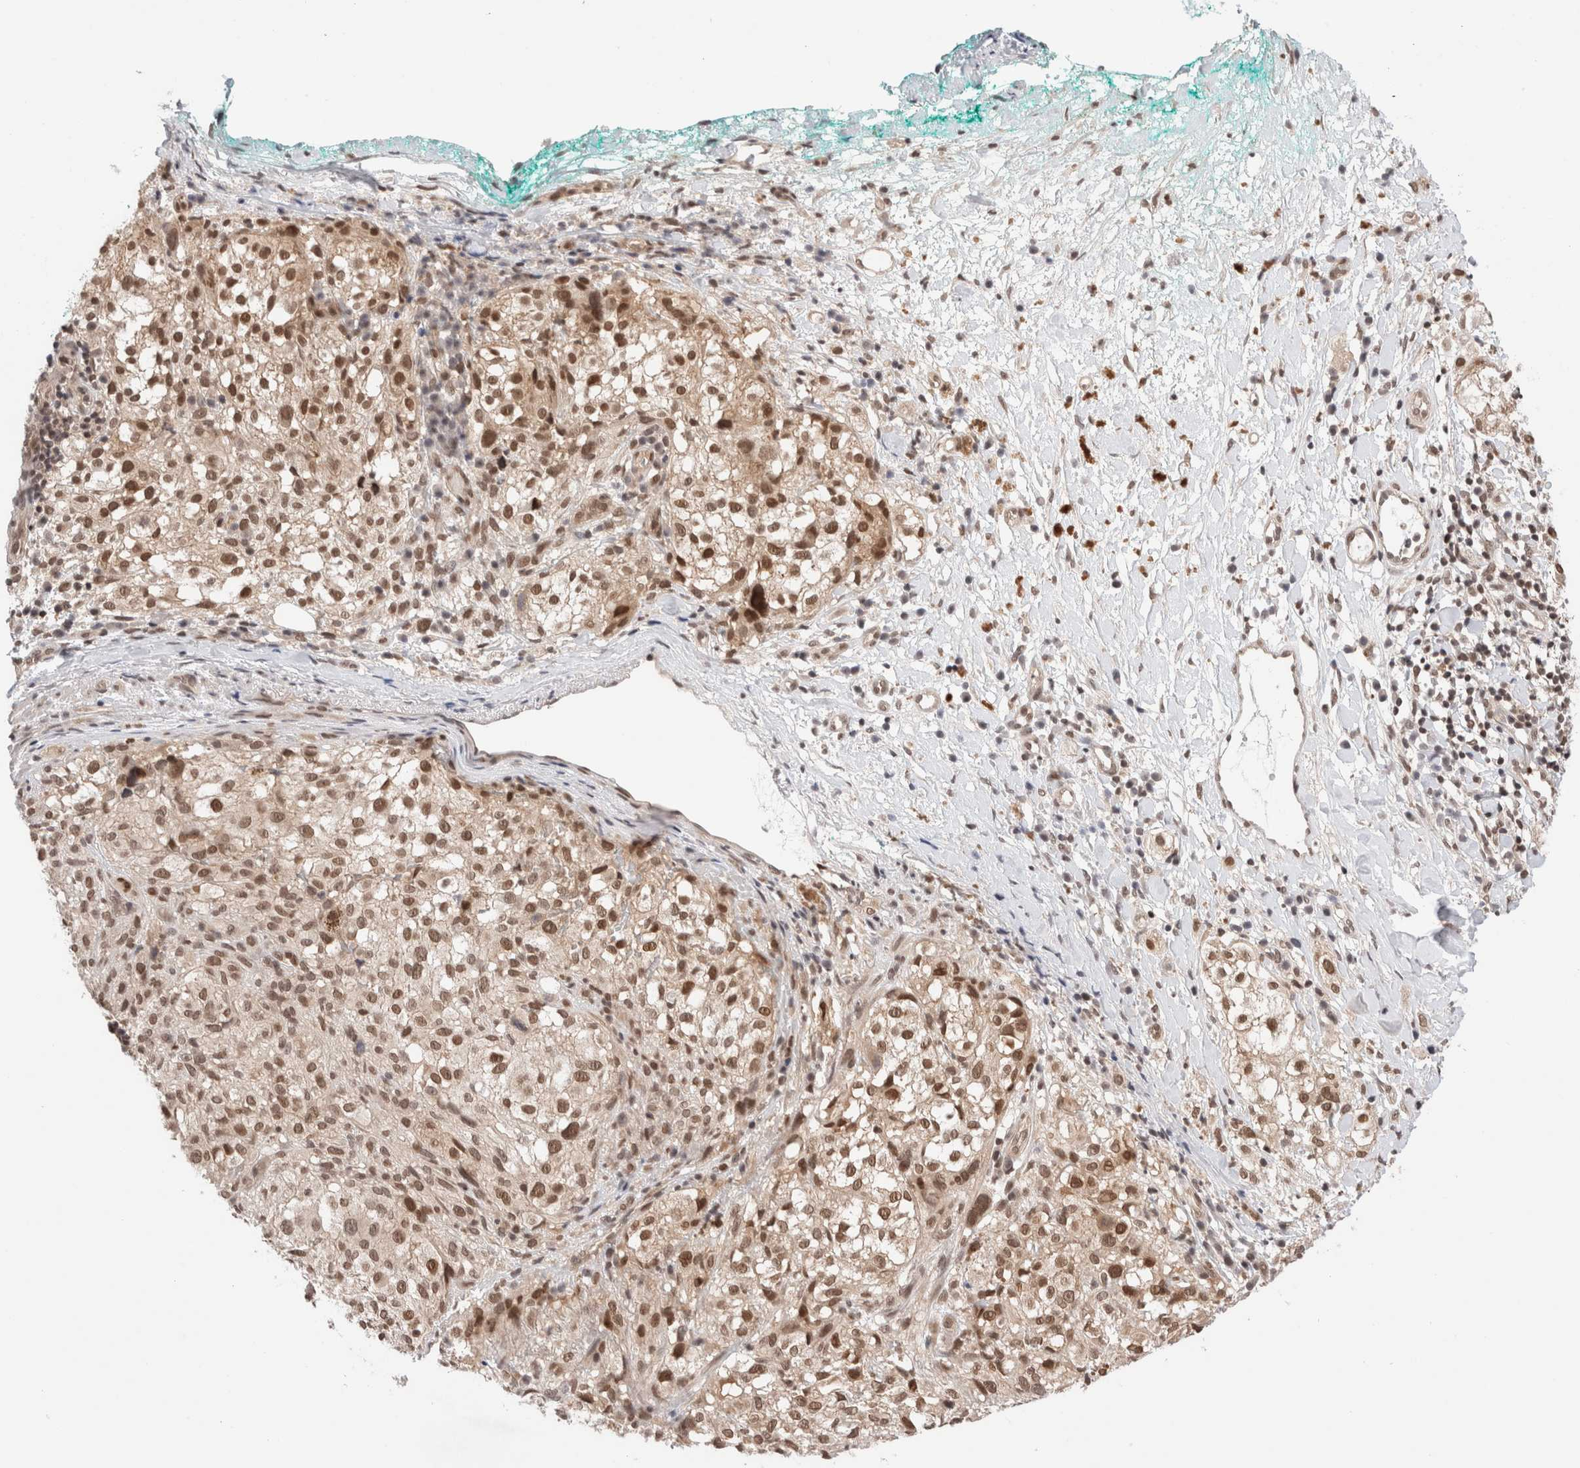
{"staining": {"intensity": "moderate", "quantity": ">75%", "location": "nuclear"}, "tissue": "melanoma", "cell_type": "Tumor cells", "image_type": "cancer", "snomed": [{"axis": "morphology", "description": "Necrosis, NOS"}, {"axis": "morphology", "description": "Malignant melanoma, NOS"}, {"axis": "topography", "description": "Skin"}], "caption": "Immunohistochemistry (IHC) staining of melanoma, which demonstrates medium levels of moderate nuclear staining in about >75% of tumor cells indicating moderate nuclear protein staining. The staining was performed using DAB (3,3'-diaminobenzidine) (brown) for protein detection and nuclei were counterstained in hematoxylin (blue).", "gene": "GATAD2A", "patient": {"sex": "female", "age": 87}}